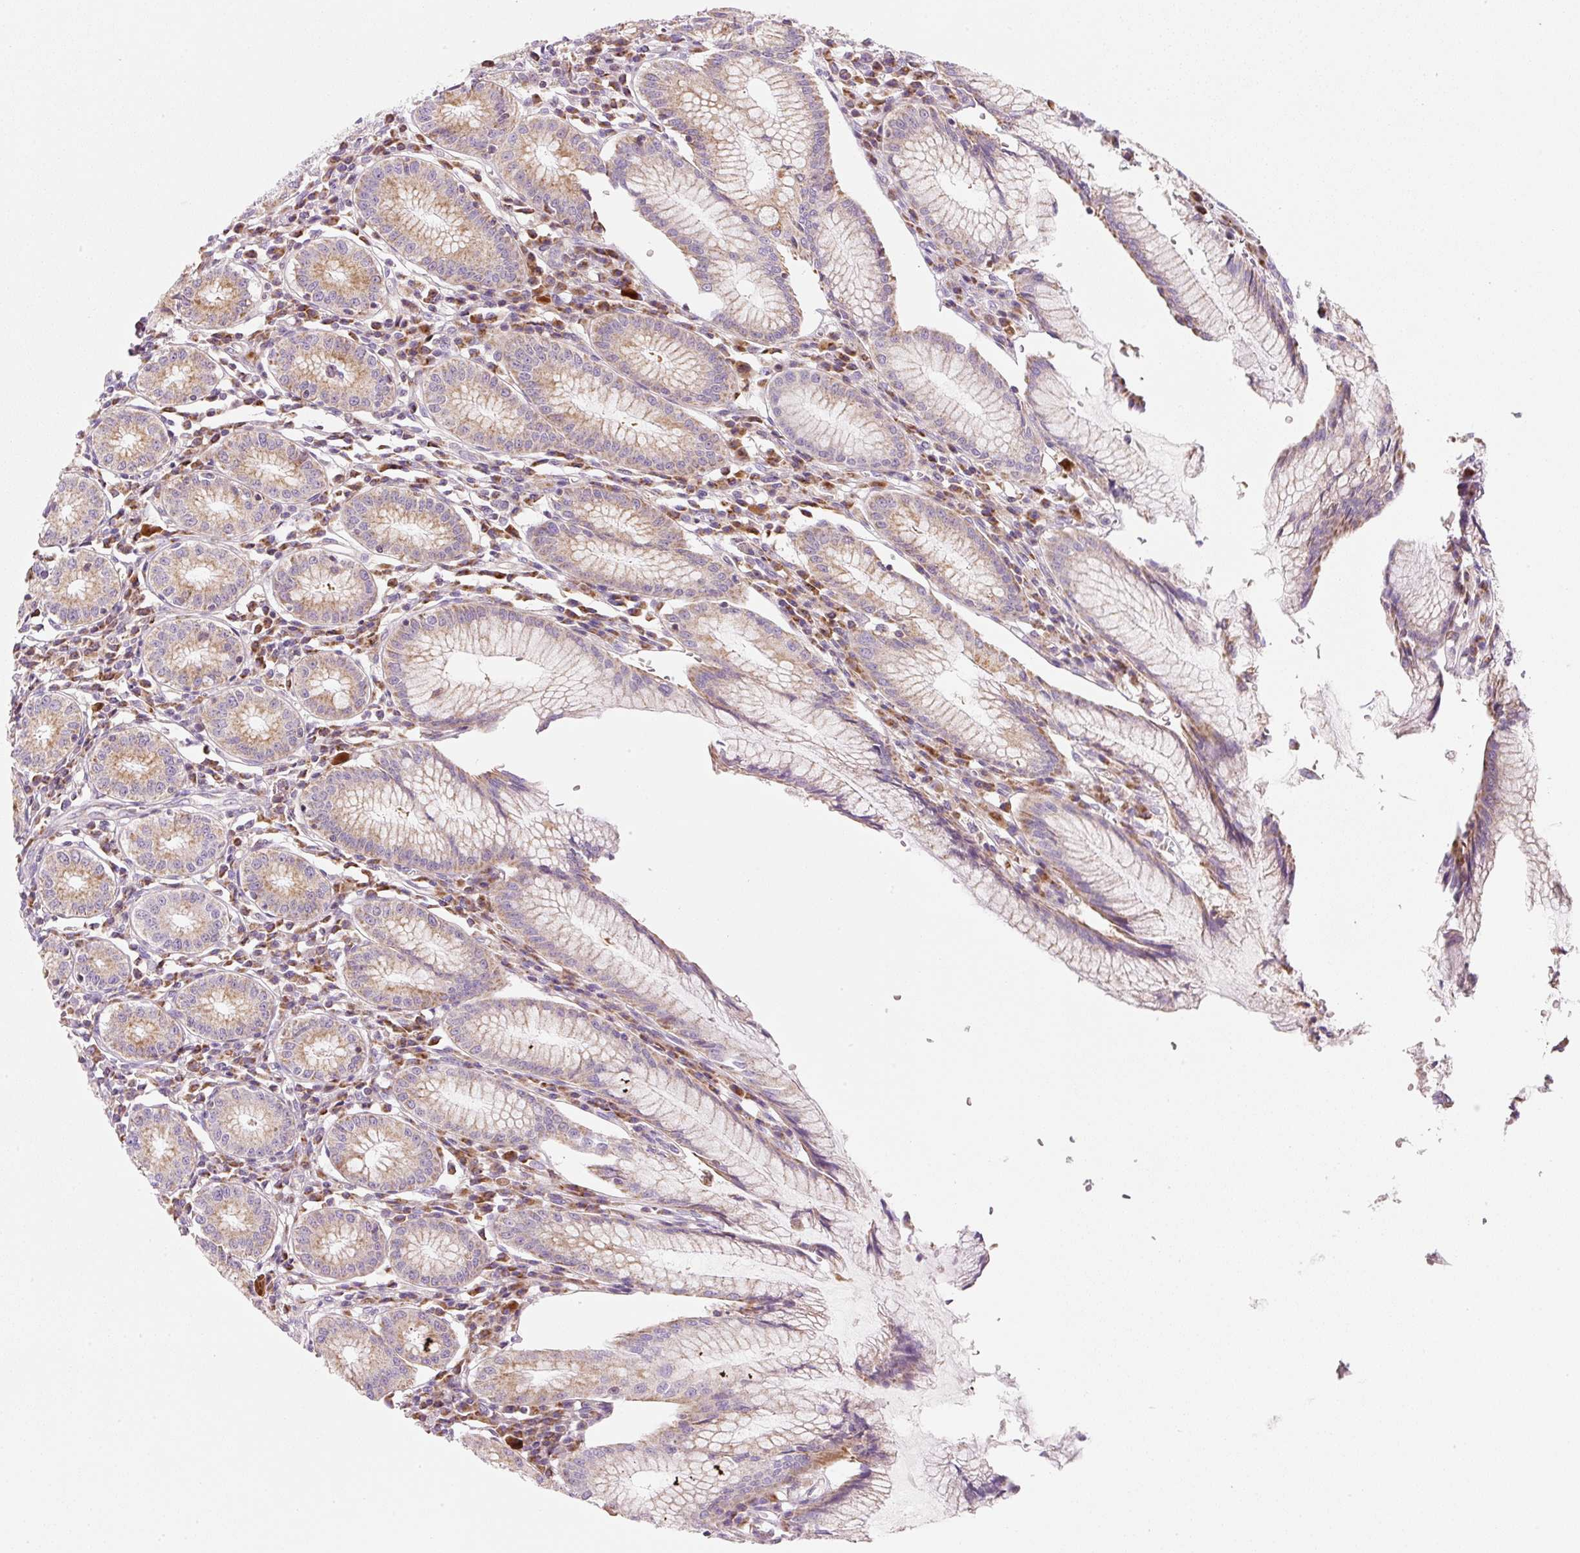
{"staining": {"intensity": "strong", "quantity": "25%-75%", "location": "cytoplasmic/membranous"}, "tissue": "stomach", "cell_type": "Glandular cells", "image_type": "normal", "snomed": [{"axis": "morphology", "description": "Normal tissue, NOS"}, {"axis": "topography", "description": "Stomach"}], "caption": "Benign stomach shows strong cytoplasmic/membranous staining in about 25%-75% of glandular cells, visualized by immunohistochemistry.", "gene": "NDUFA1", "patient": {"sex": "male", "age": 55}}